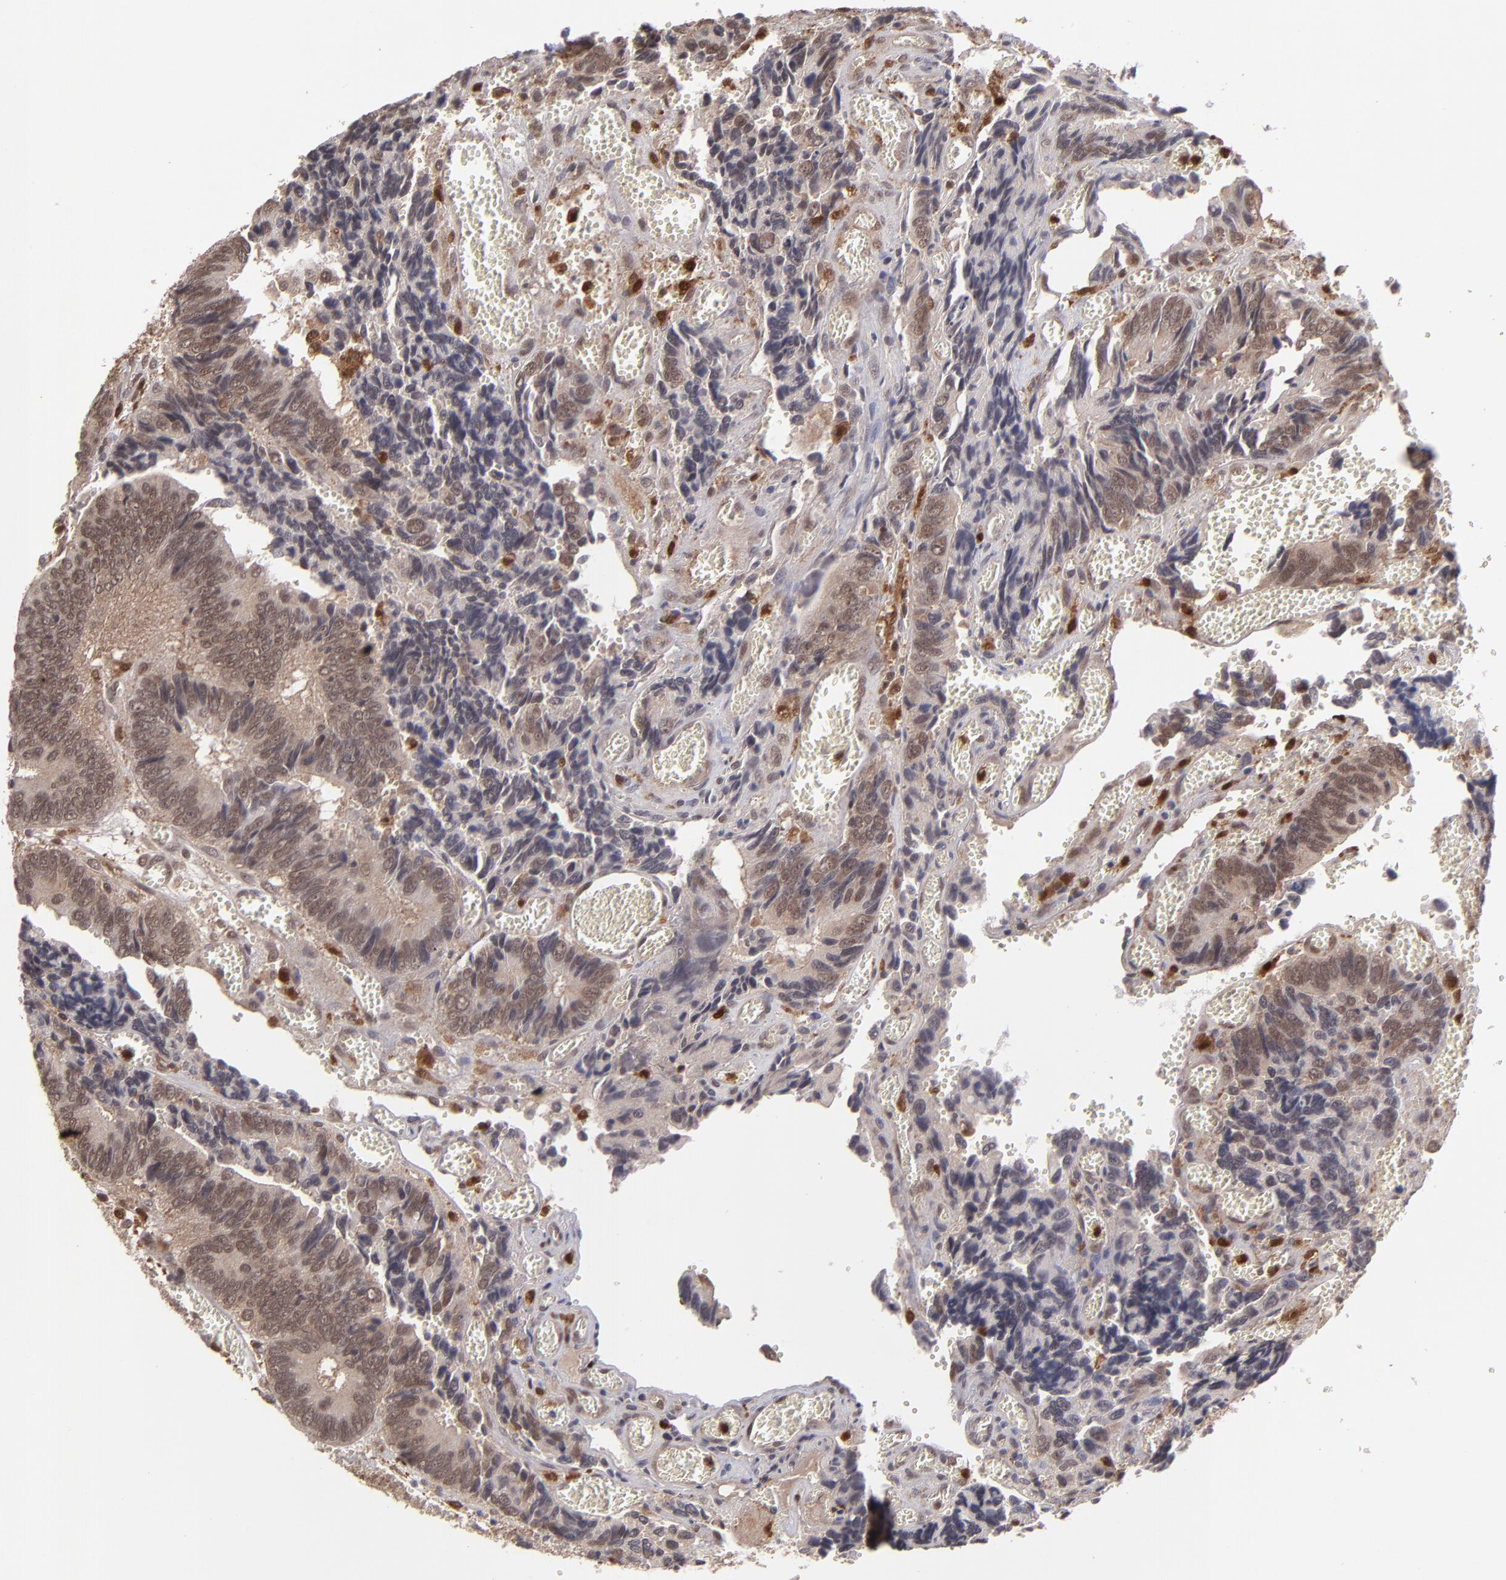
{"staining": {"intensity": "moderate", "quantity": ">75%", "location": "cytoplasmic/membranous,nuclear"}, "tissue": "colorectal cancer", "cell_type": "Tumor cells", "image_type": "cancer", "snomed": [{"axis": "morphology", "description": "Adenocarcinoma, NOS"}, {"axis": "topography", "description": "Colon"}], "caption": "Human colorectal cancer stained with a protein marker exhibits moderate staining in tumor cells.", "gene": "GRB2", "patient": {"sex": "male", "age": 72}}